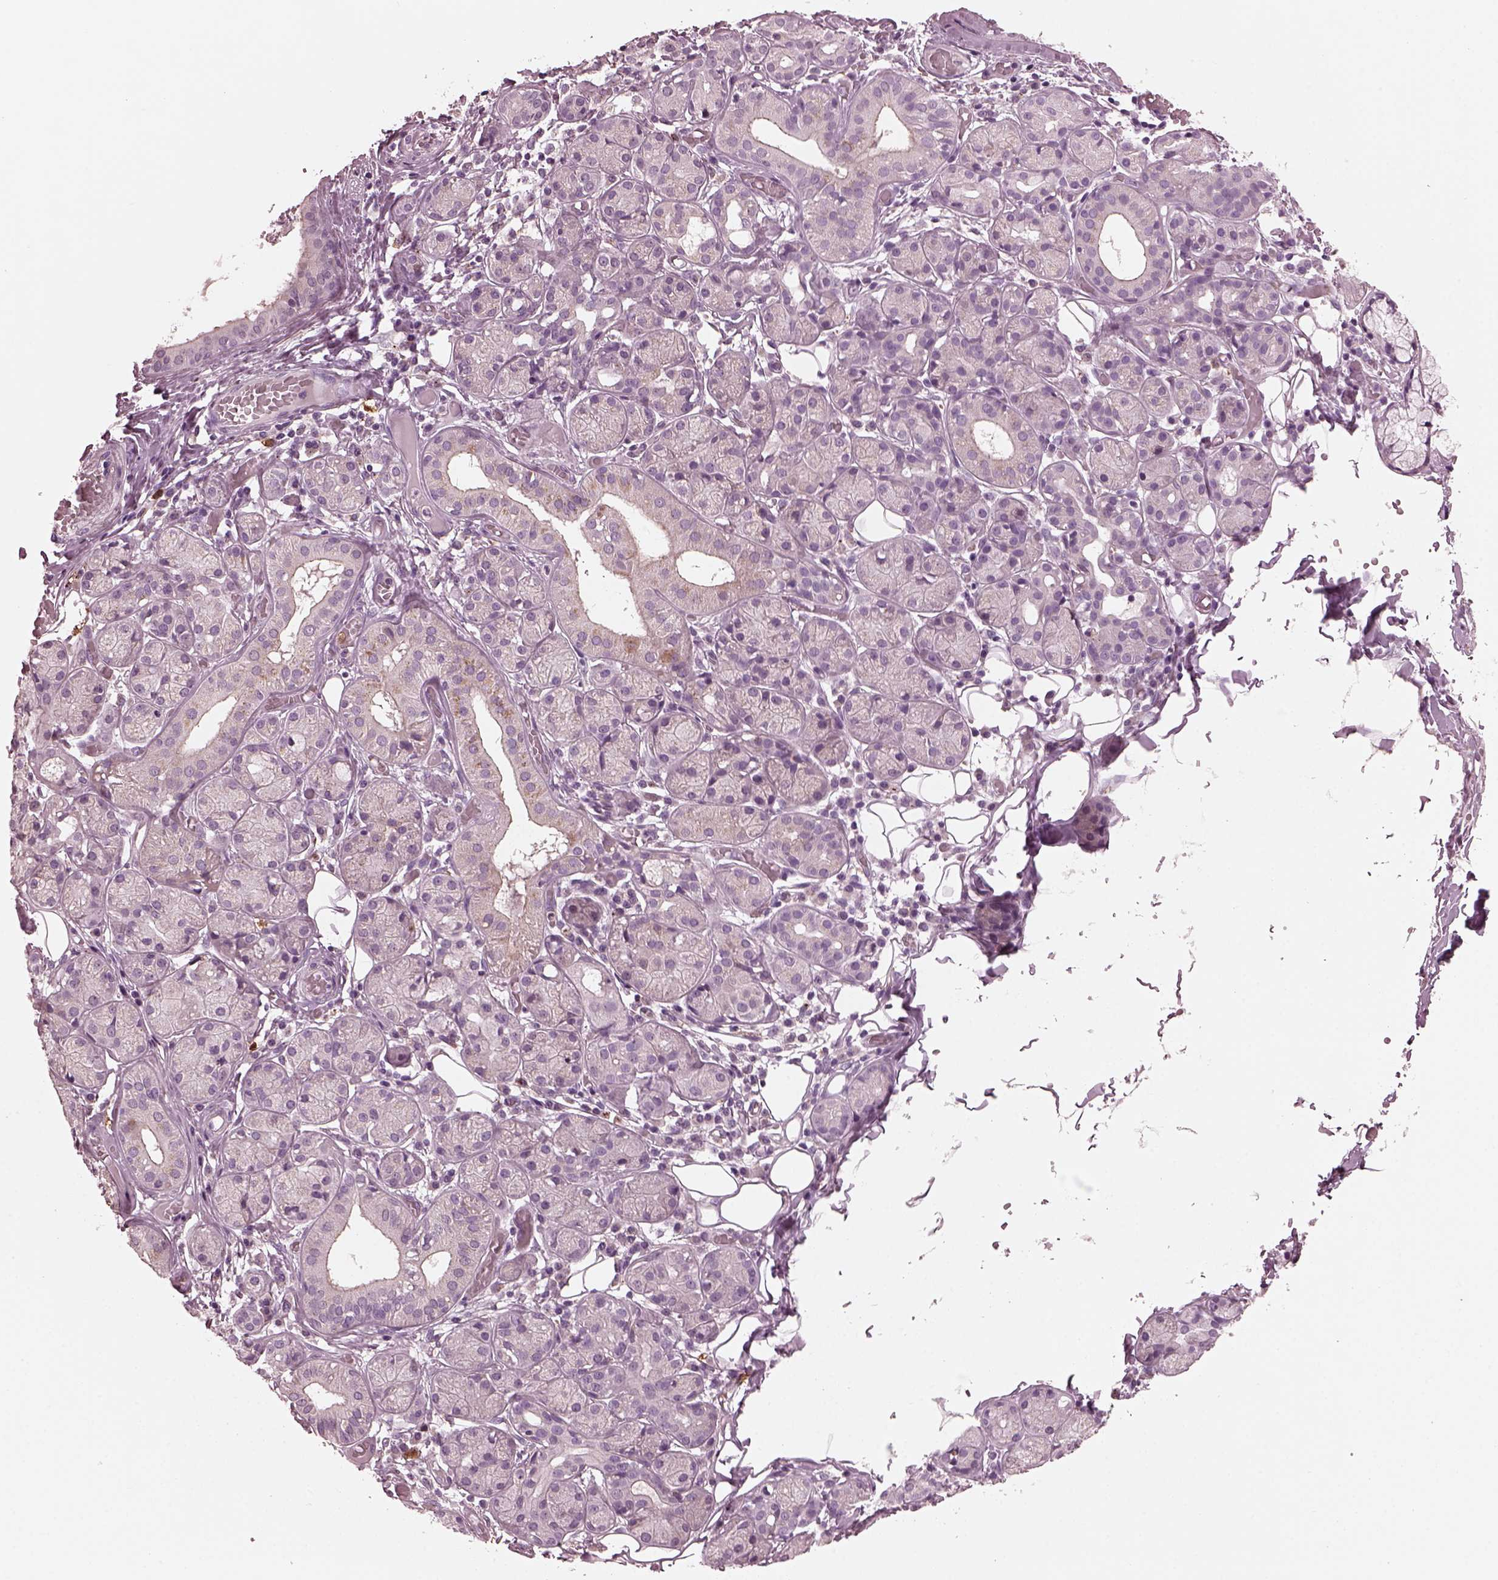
{"staining": {"intensity": "negative", "quantity": "none", "location": "none"}, "tissue": "salivary gland", "cell_type": "Glandular cells", "image_type": "normal", "snomed": [{"axis": "morphology", "description": "Normal tissue, NOS"}, {"axis": "topography", "description": "Salivary gland"}, {"axis": "topography", "description": "Peripheral nerve tissue"}], "caption": "A high-resolution photomicrograph shows immunohistochemistry (IHC) staining of normal salivary gland, which exhibits no significant positivity in glandular cells.", "gene": "SLAMF8", "patient": {"sex": "male", "age": 71}}